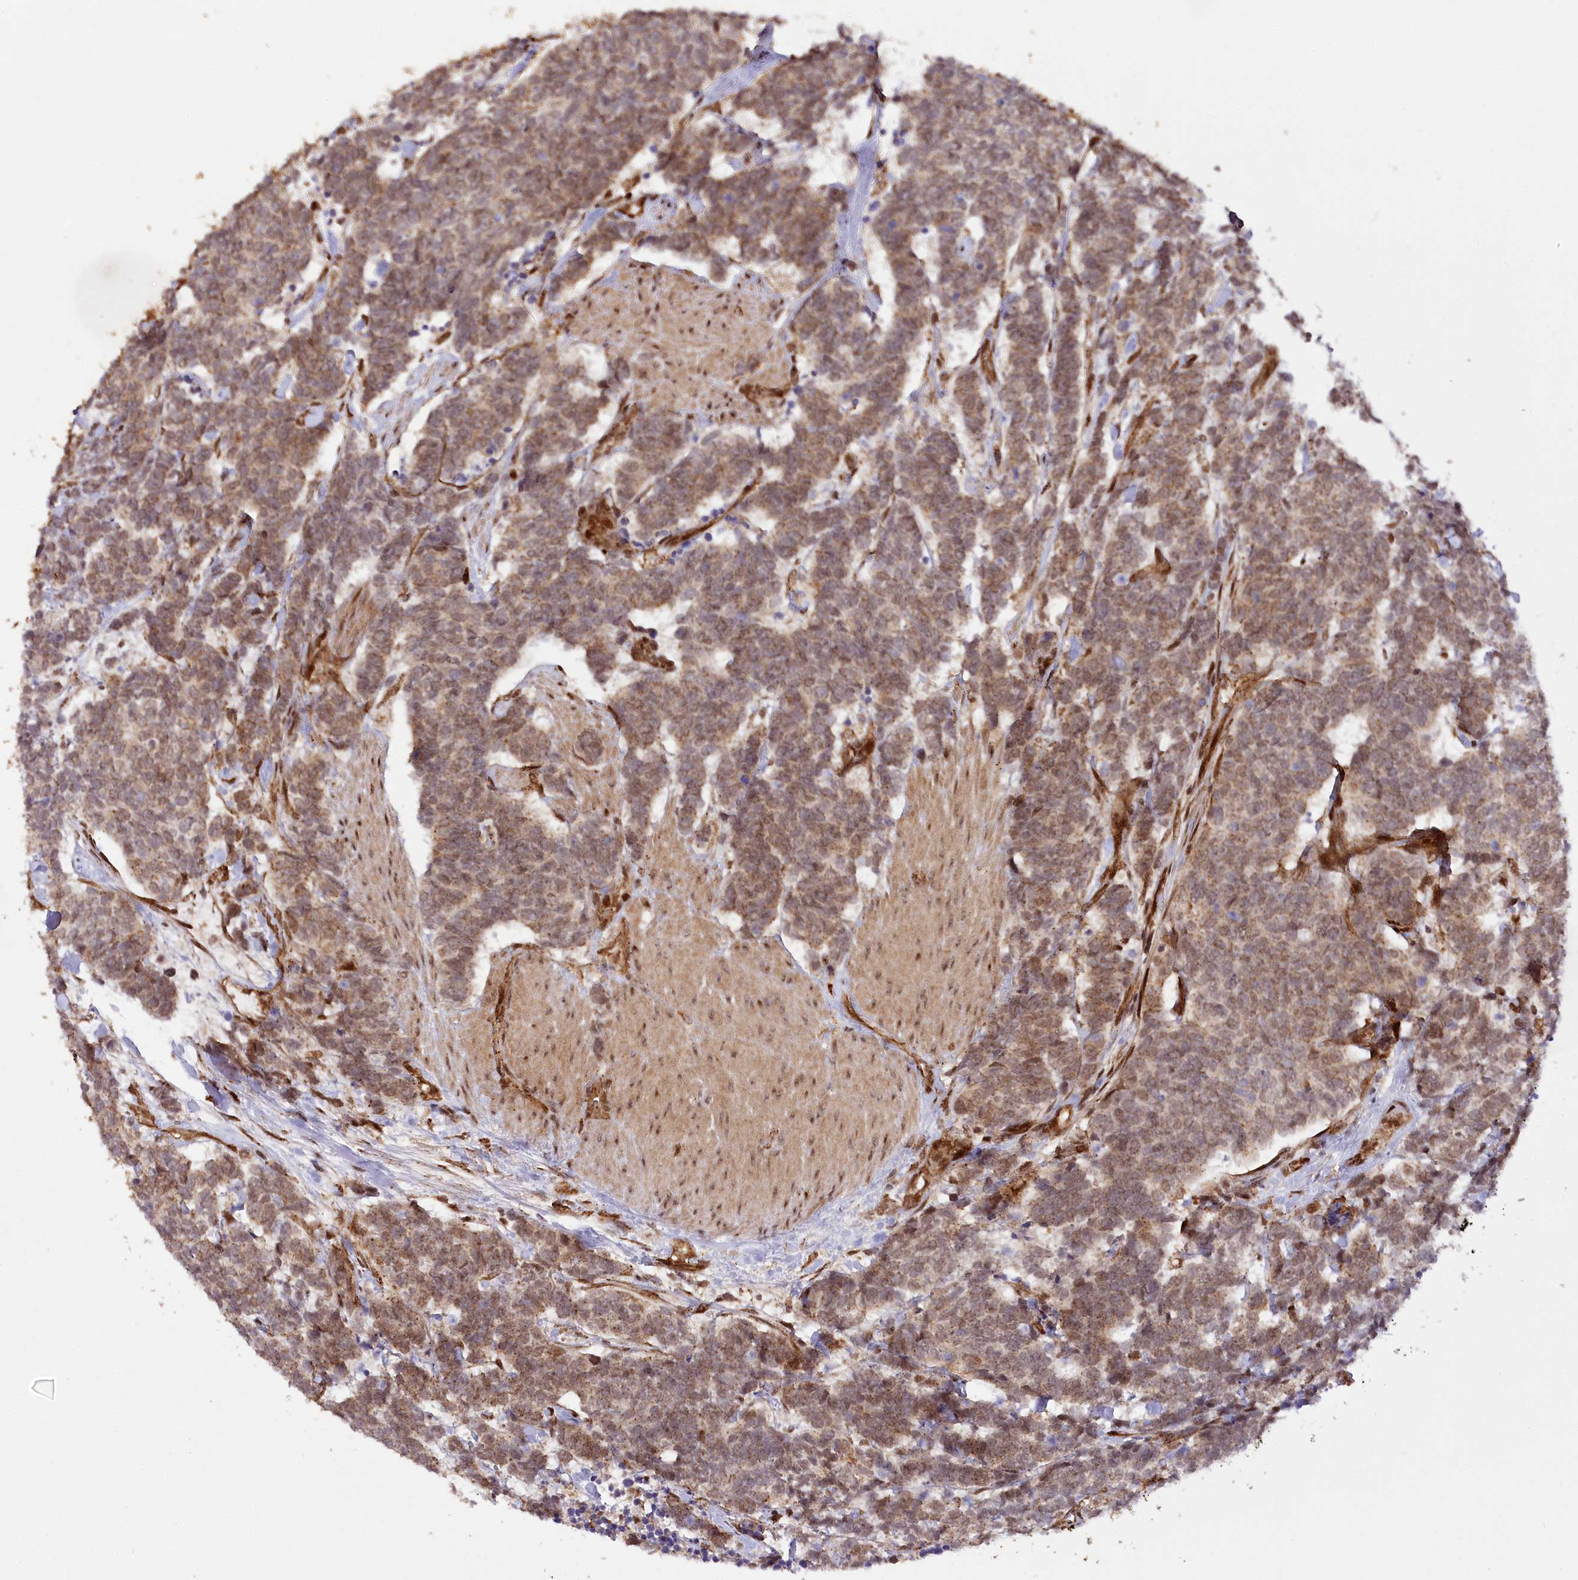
{"staining": {"intensity": "moderate", "quantity": ">75%", "location": "cytoplasmic/membranous"}, "tissue": "carcinoid", "cell_type": "Tumor cells", "image_type": "cancer", "snomed": [{"axis": "morphology", "description": "Carcinoma, NOS"}, {"axis": "morphology", "description": "Carcinoid, malignant, NOS"}, {"axis": "topography", "description": "Urinary bladder"}], "caption": "A medium amount of moderate cytoplasmic/membranous positivity is present in about >75% of tumor cells in malignant carcinoid tissue. Using DAB (brown) and hematoxylin (blue) stains, captured at high magnification using brightfield microscopy.", "gene": "COPG1", "patient": {"sex": "male", "age": 57}}